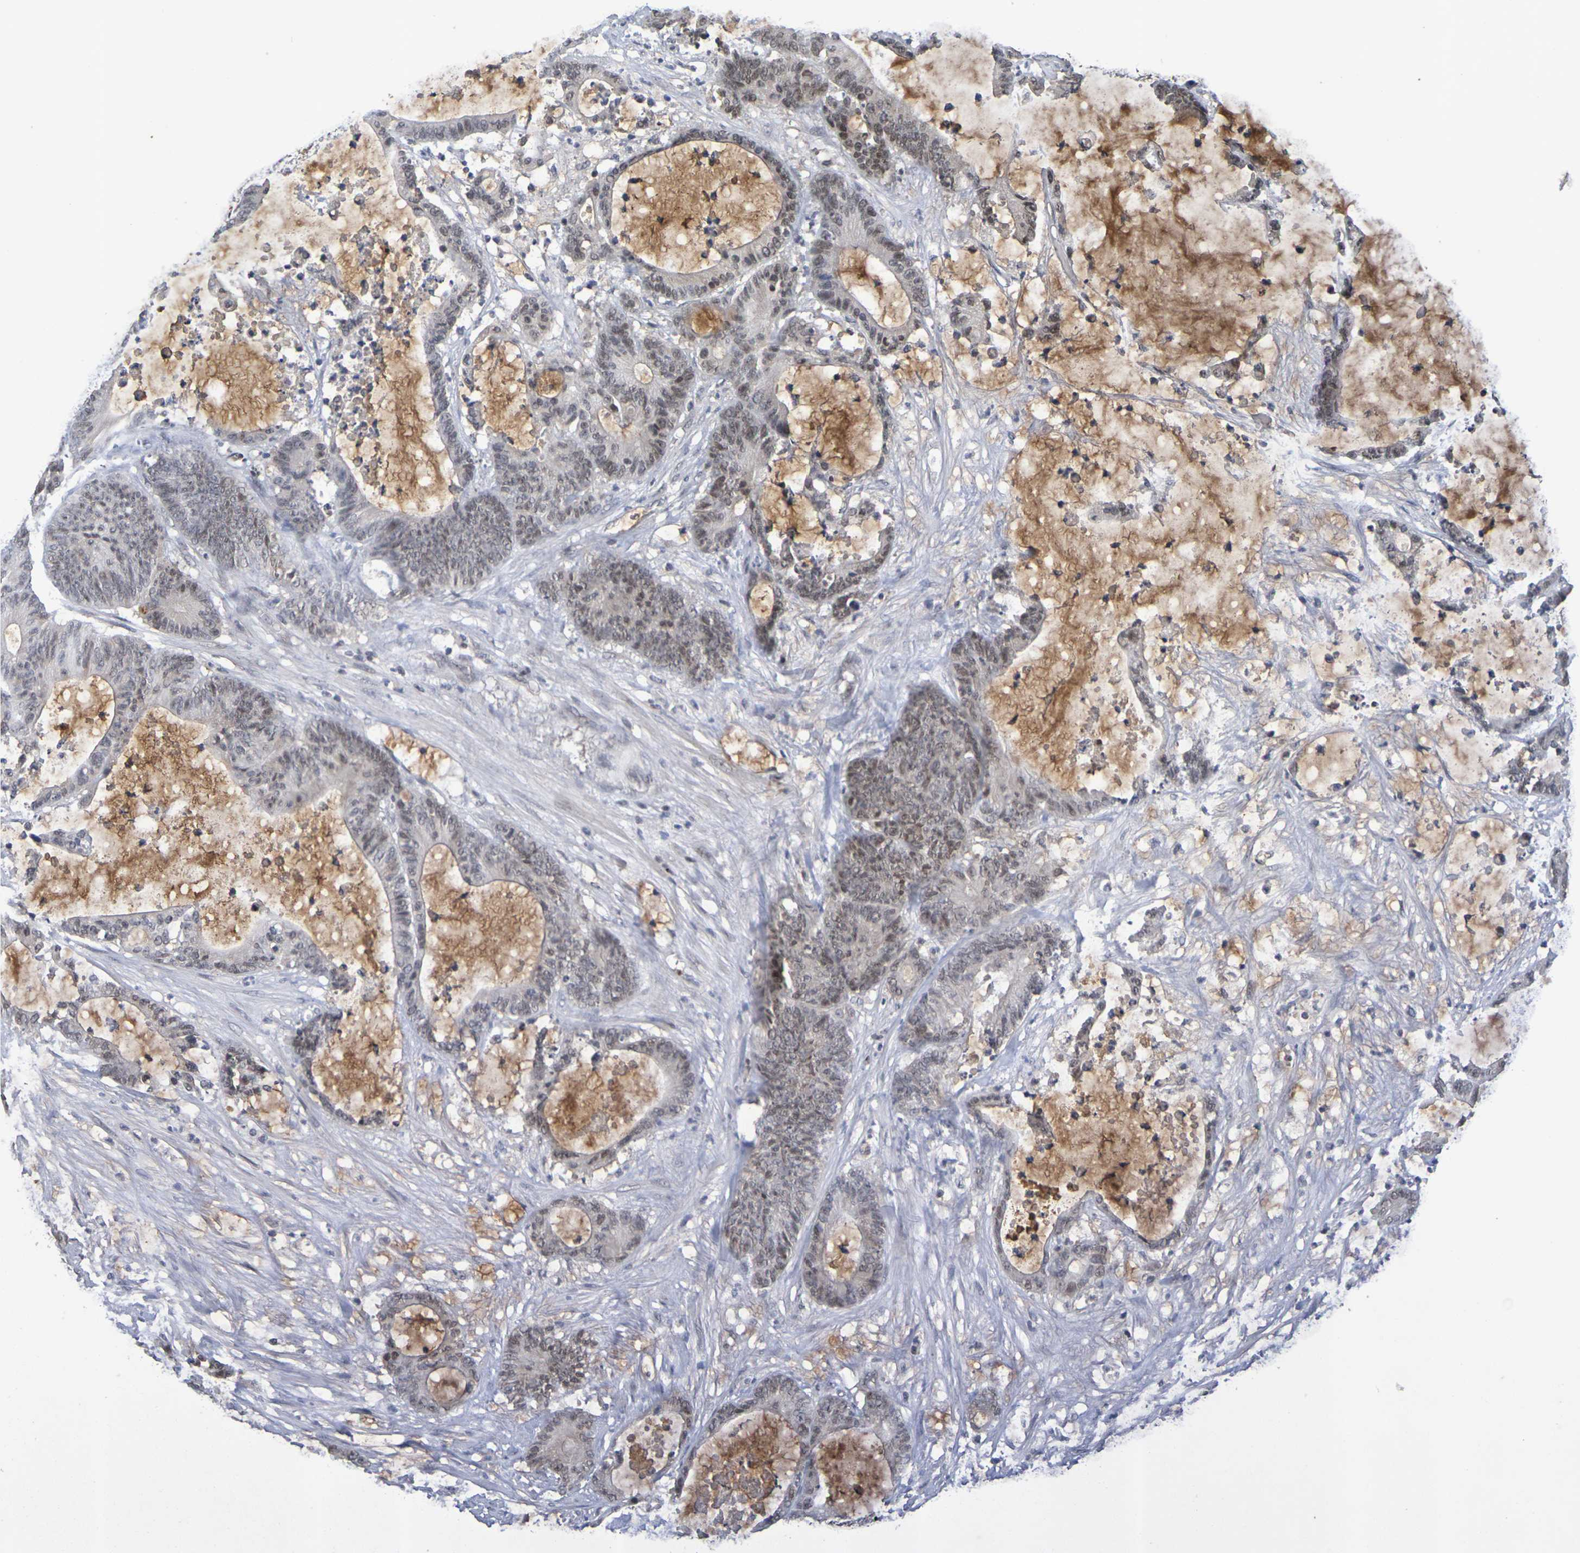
{"staining": {"intensity": "moderate", "quantity": ">75%", "location": "nuclear"}, "tissue": "colorectal cancer", "cell_type": "Tumor cells", "image_type": "cancer", "snomed": [{"axis": "morphology", "description": "Adenocarcinoma, NOS"}, {"axis": "topography", "description": "Colon"}], "caption": "Adenocarcinoma (colorectal) stained with a protein marker demonstrates moderate staining in tumor cells.", "gene": "TERF2", "patient": {"sex": "female", "age": 84}}